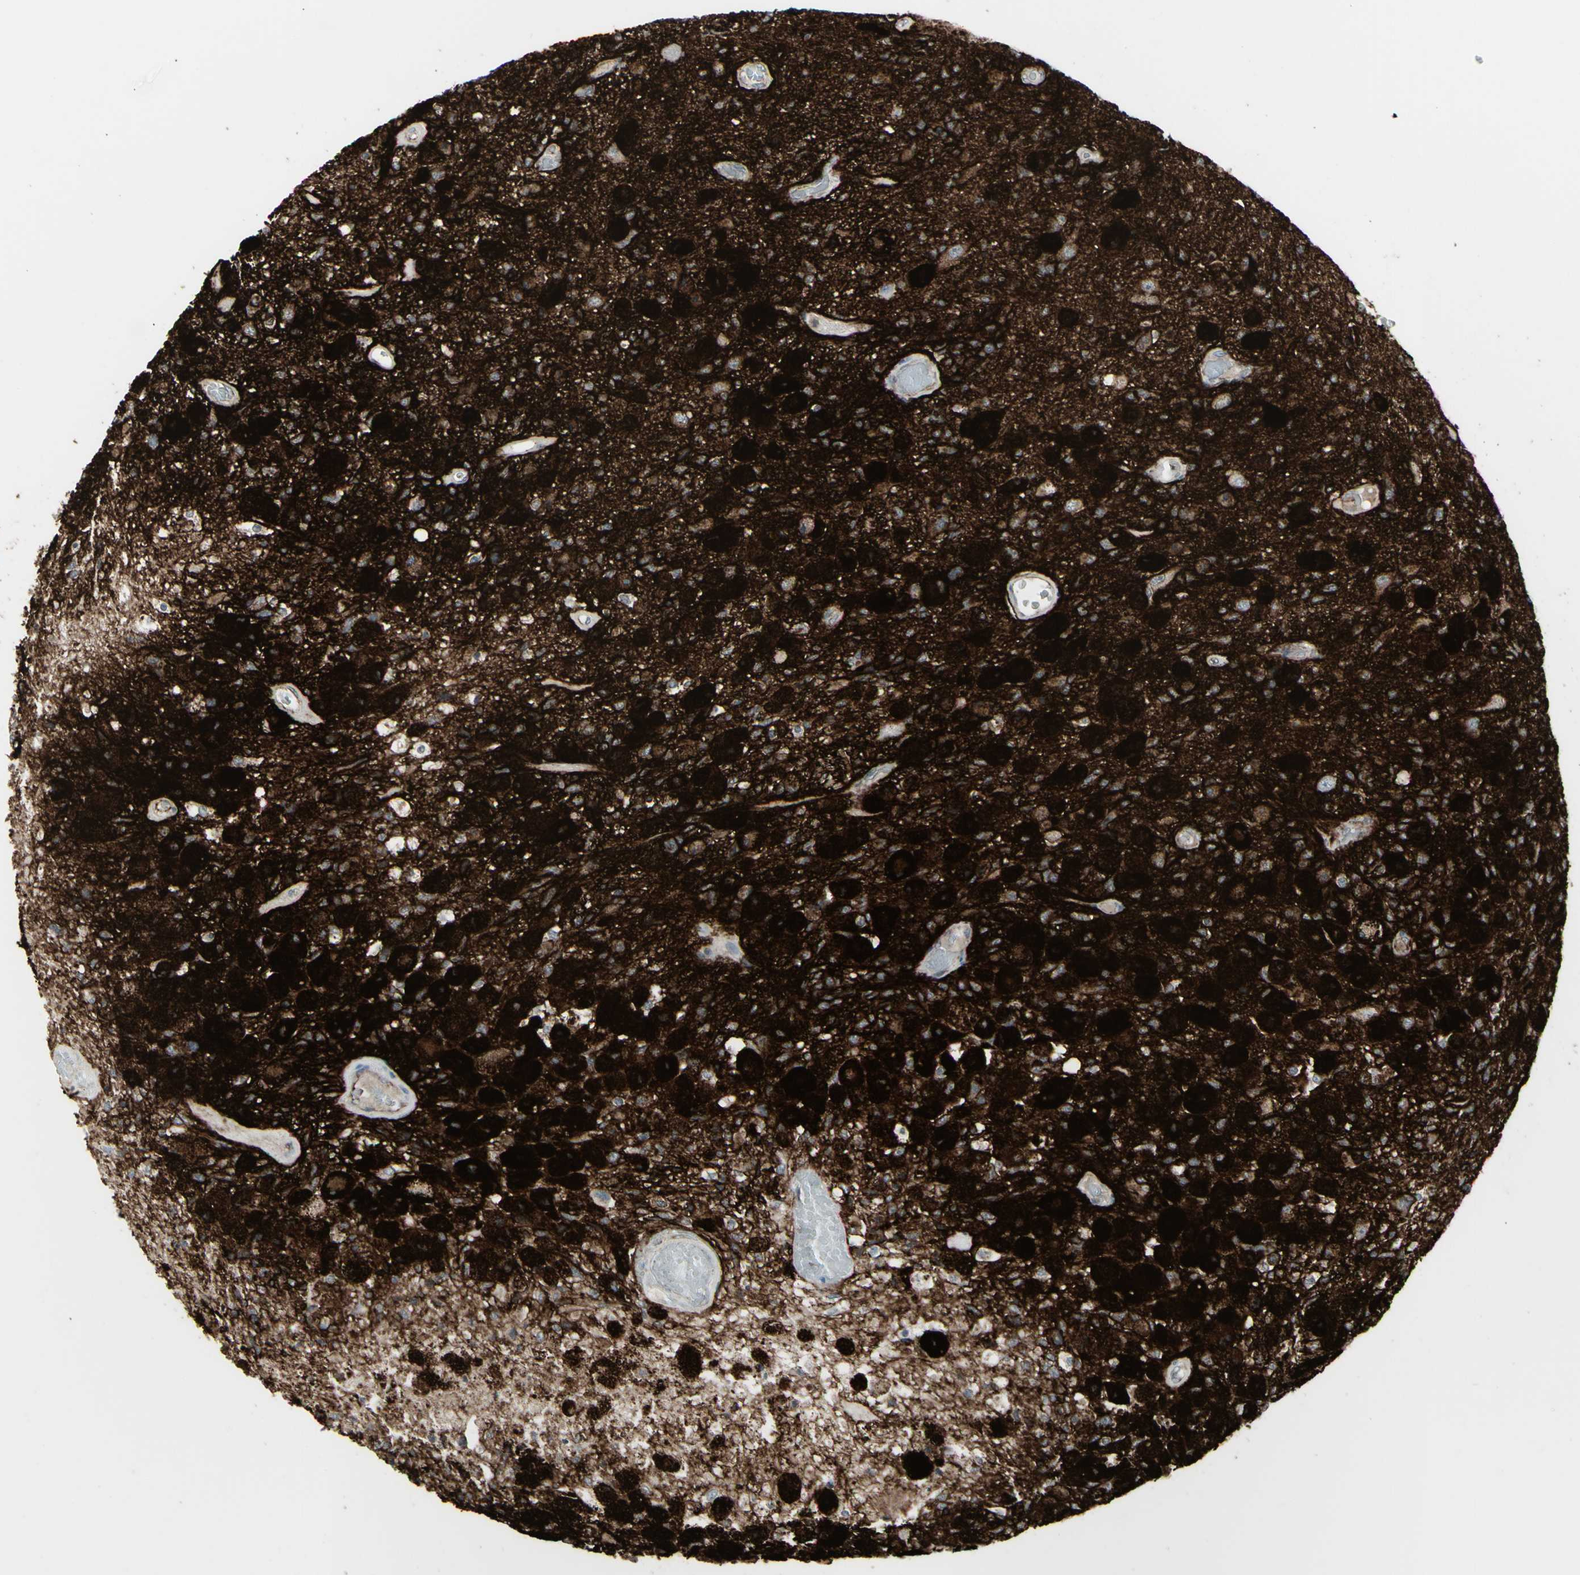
{"staining": {"intensity": "negative", "quantity": "none", "location": "none"}, "tissue": "glioma", "cell_type": "Tumor cells", "image_type": "cancer", "snomed": [{"axis": "morphology", "description": "Normal tissue, NOS"}, {"axis": "morphology", "description": "Glioma, malignant, High grade"}, {"axis": "topography", "description": "Cerebral cortex"}], "caption": "Immunohistochemistry (IHC) of human glioma reveals no expression in tumor cells.", "gene": "GJA1", "patient": {"sex": "male", "age": 77}}